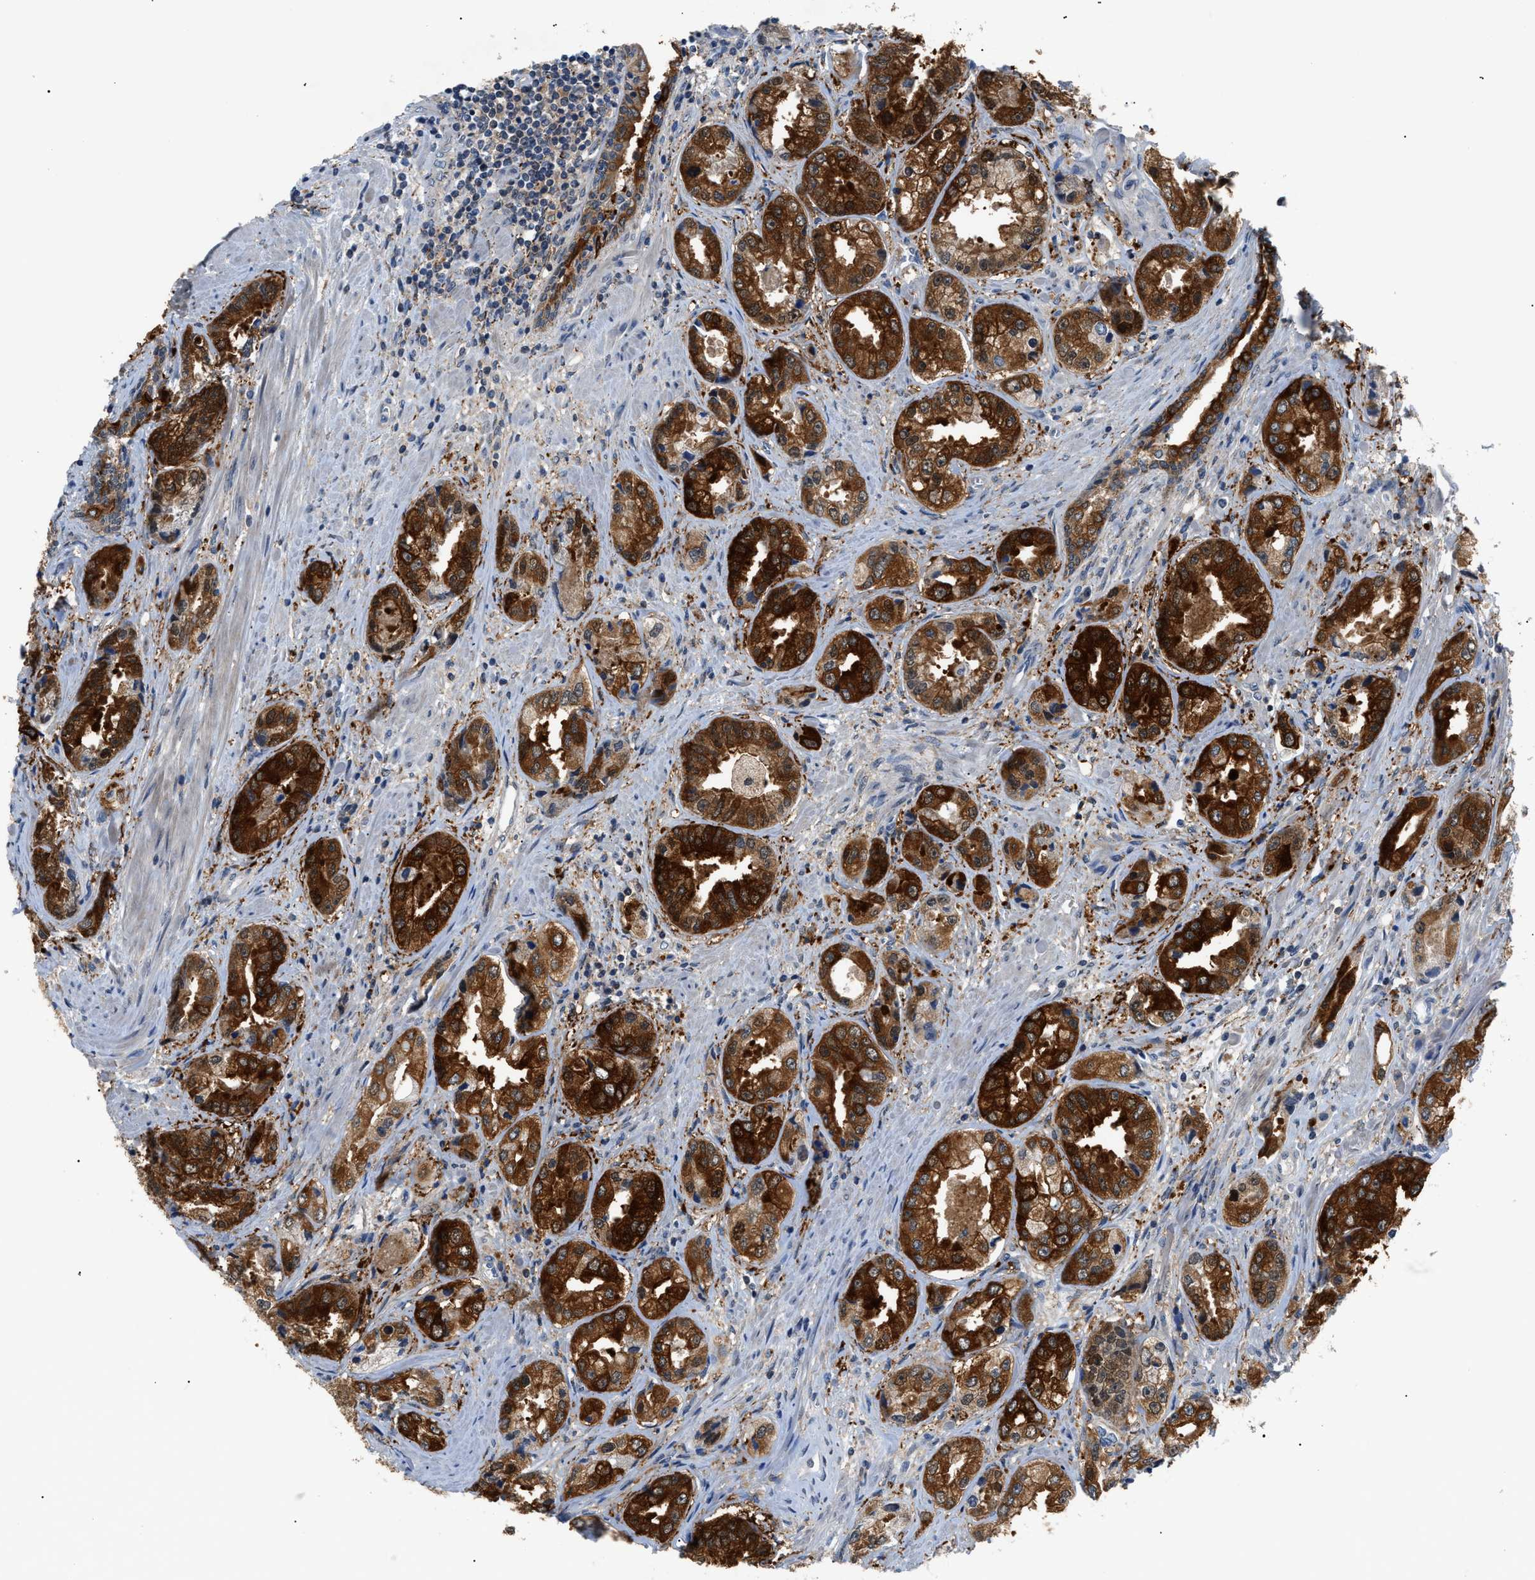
{"staining": {"intensity": "strong", "quantity": ">75%", "location": "cytoplasmic/membranous"}, "tissue": "prostate cancer", "cell_type": "Tumor cells", "image_type": "cancer", "snomed": [{"axis": "morphology", "description": "Adenocarcinoma, High grade"}, {"axis": "topography", "description": "Prostate"}], "caption": "This is a histology image of IHC staining of prostate high-grade adenocarcinoma, which shows strong staining in the cytoplasmic/membranous of tumor cells.", "gene": "TMEM45B", "patient": {"sex": "male", "age": 61}}